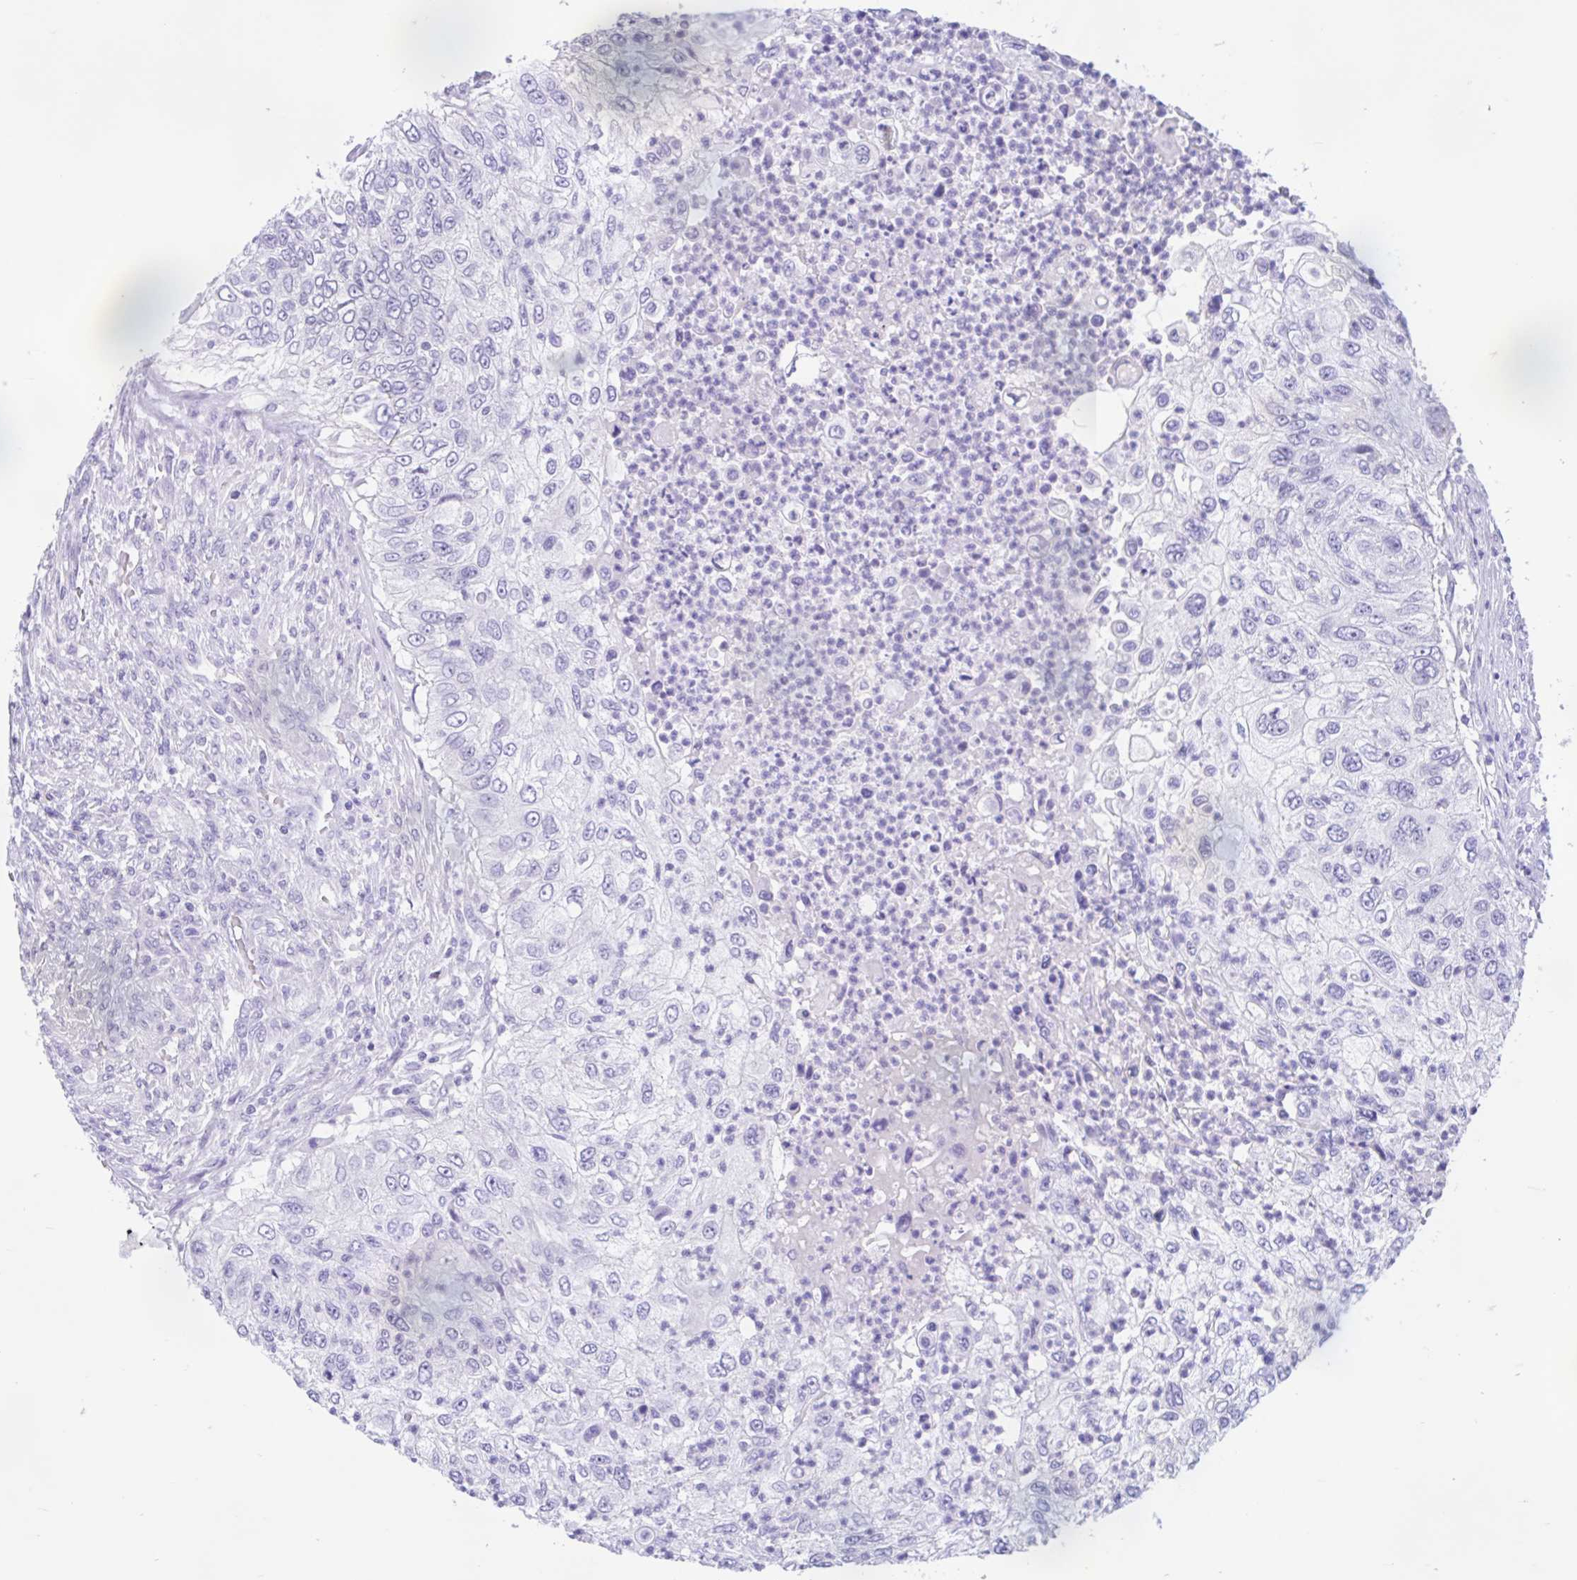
{"staining": {"intensity": "negative", "quantity": "none", "location": "none"}, "tissue": "urothelial cancer", "cell_type": "Tumor cells", "image_type": "cancer", "snomed": [{"axis": "morphology", "description": "Urothelial carcinoma, High grade"}, {"axis": "topography", "description": "Urinary bladder"}], "caption": "Tumor cells show no significant positivity in urothelial cancer. (Stains: DAB immunohistochemistry (IHC) with hematoxylin counter stain, Microscopy: brightfield microscopy at high magnification).", "gene": "ZNF319", "patient": {"sex": "female", "age": 60}}